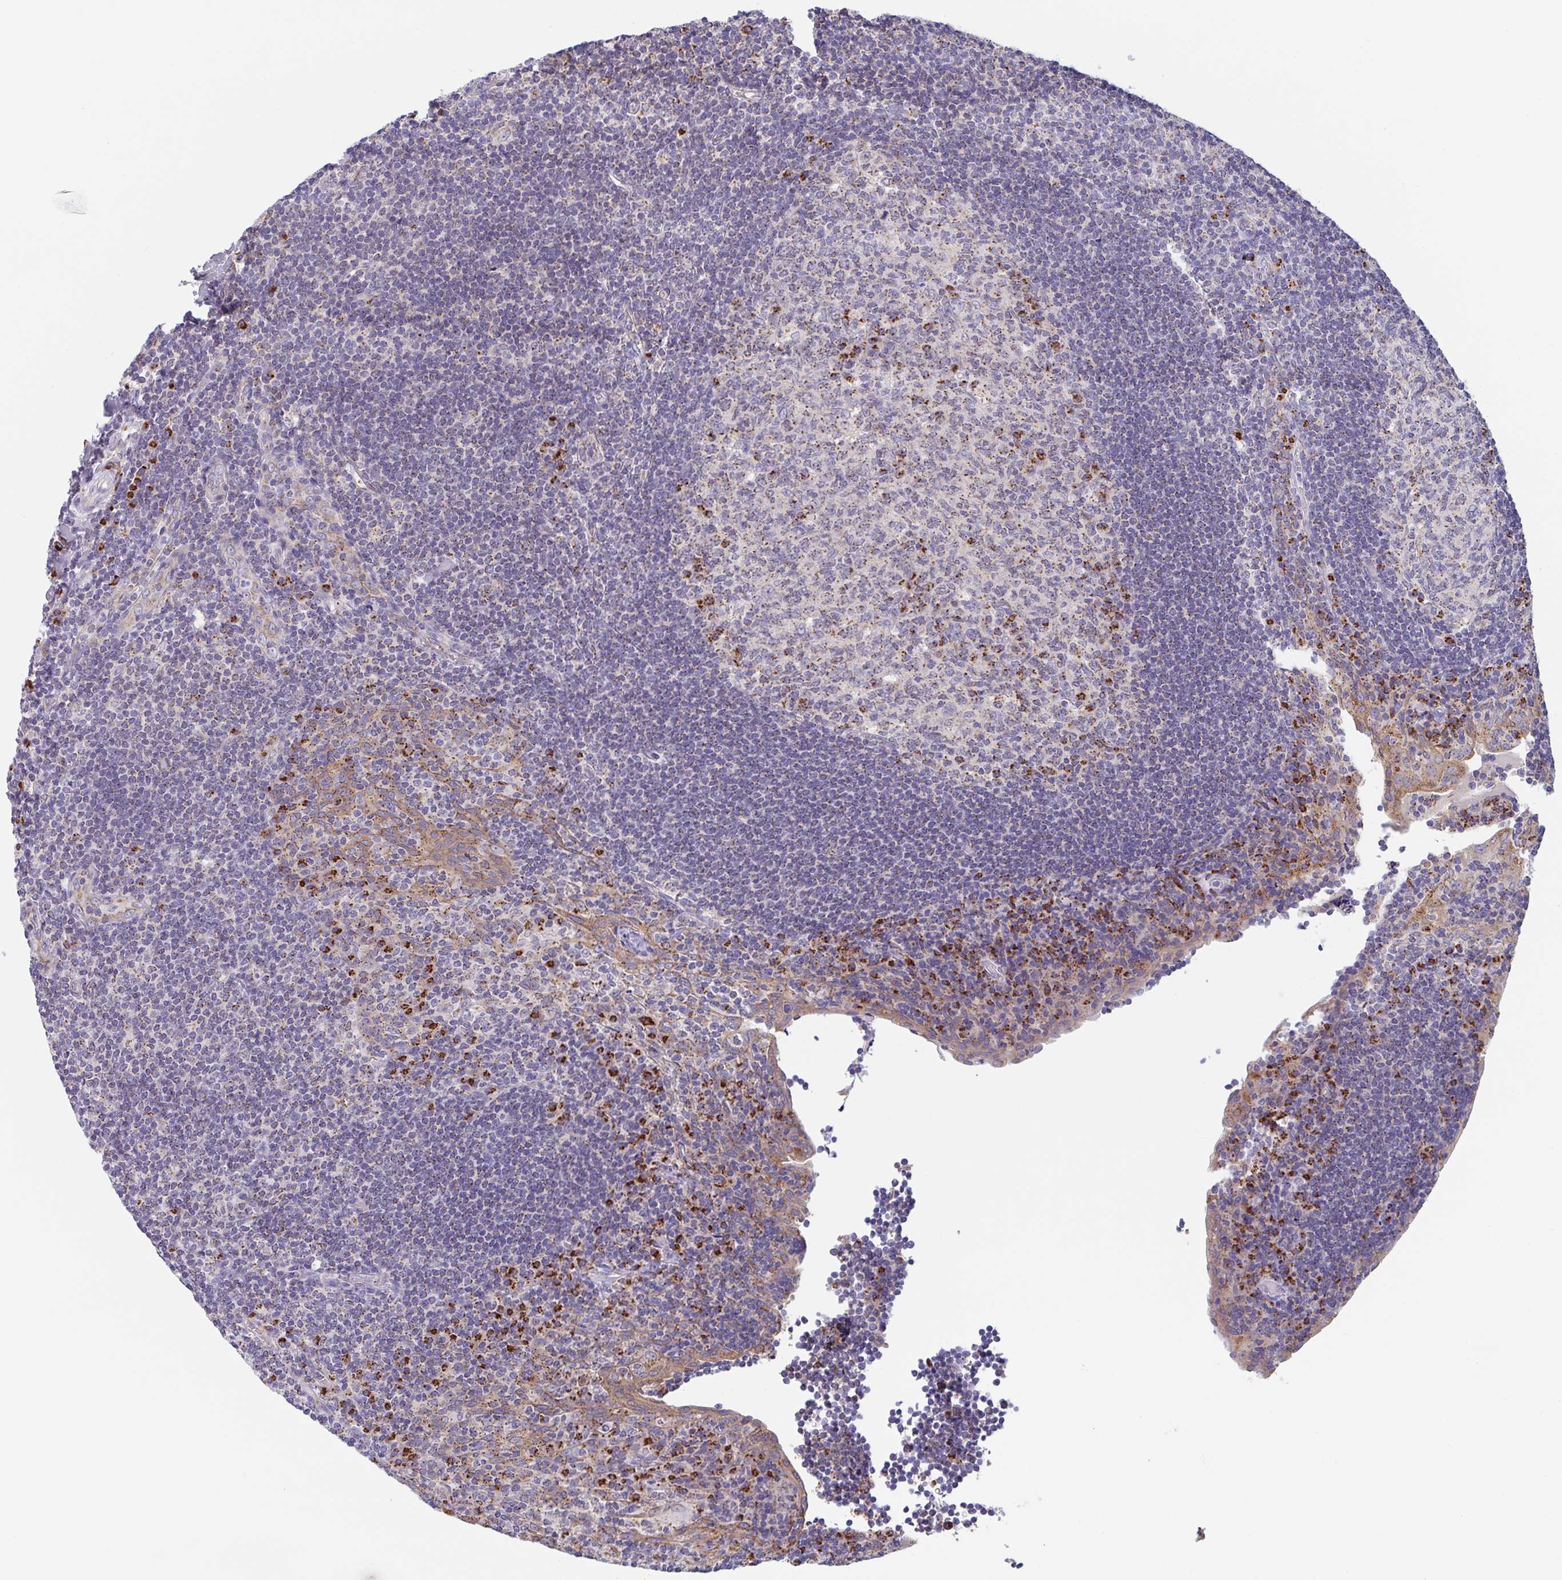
{"staining": {"intensity": "strong", "quantity": "<25%", "location": "cytoplasmic/membranous"}, "tissue": "tonsil", "cell_type": "Germinal center cells", "image_type": "normal", "snomed": [{"axis": "morphology", "description": "Normal tissue, NOS"}, {"axis": "topography", "description": "Tonsil"}], "caption": "This image reveals immunohistochemistry (IHC) staining of unremarkable tonsil, with medium strong cytoplasmic/membranous positivity in about <25% of germinal center cells.", "gene": "PROSER3", "patient": {"sex": "male", "age": 17}}